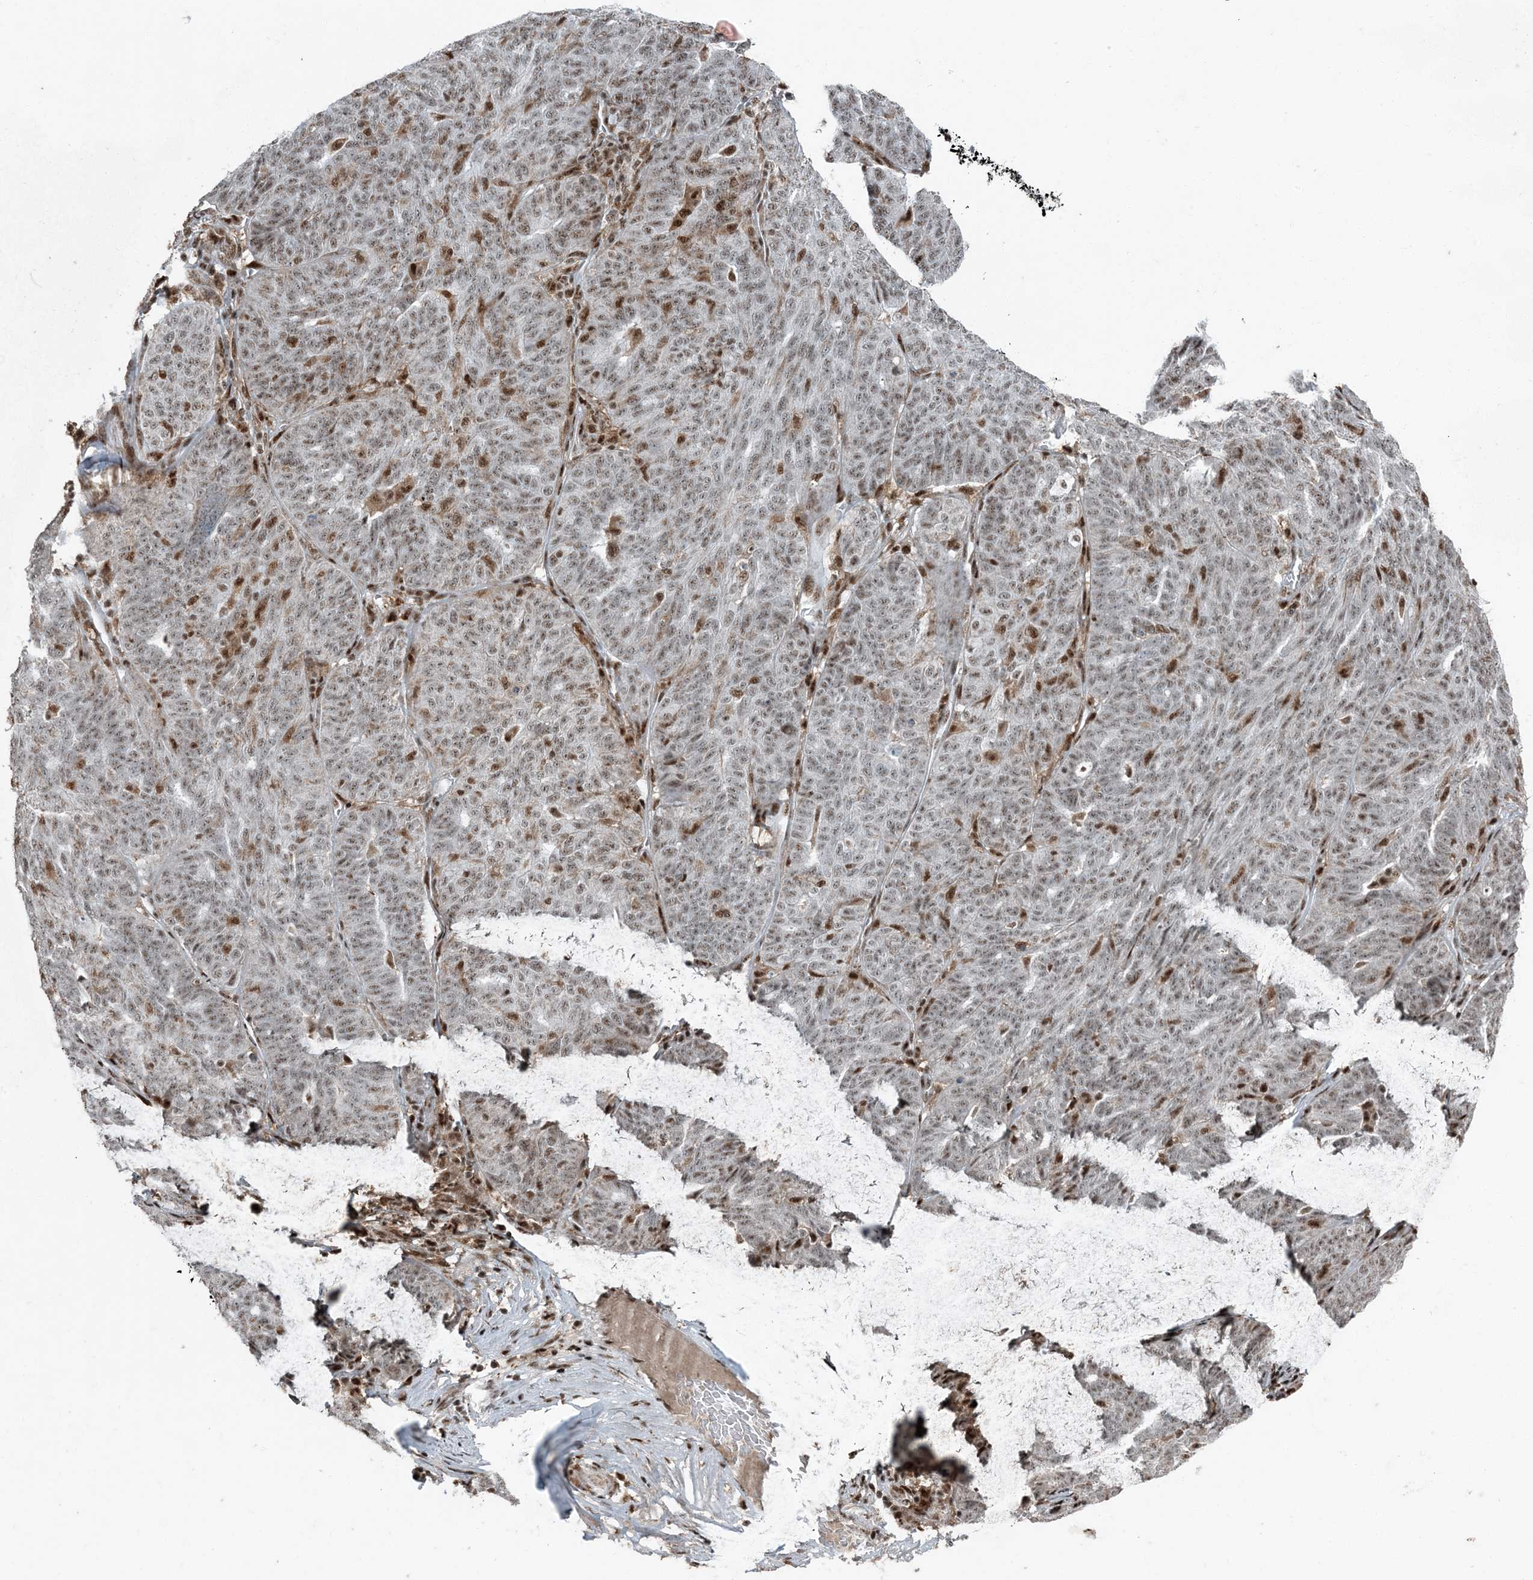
{"staining": {"intensity": "weak", "quantity": ">75%", "location": "nuclear"}, "tissue": "ovarian cancer", "cell_type": "Tumor cells", "image_type": "cancer", "snomed": [{"axis": "morphology", "description": "Cystadenocarcinoma, serous, NOS"}, {"axis": "topography", "description": "Ovary"}], "caption": "IHC micrograph of human ovarian serous cystadenocarcinoma stained for a protein (brown), which displays low levels of weak nuclear positivity in approximately >75% of tumor cells.", "gene": "TADA2B", "patient": {"sex": "female", "age": 59}}